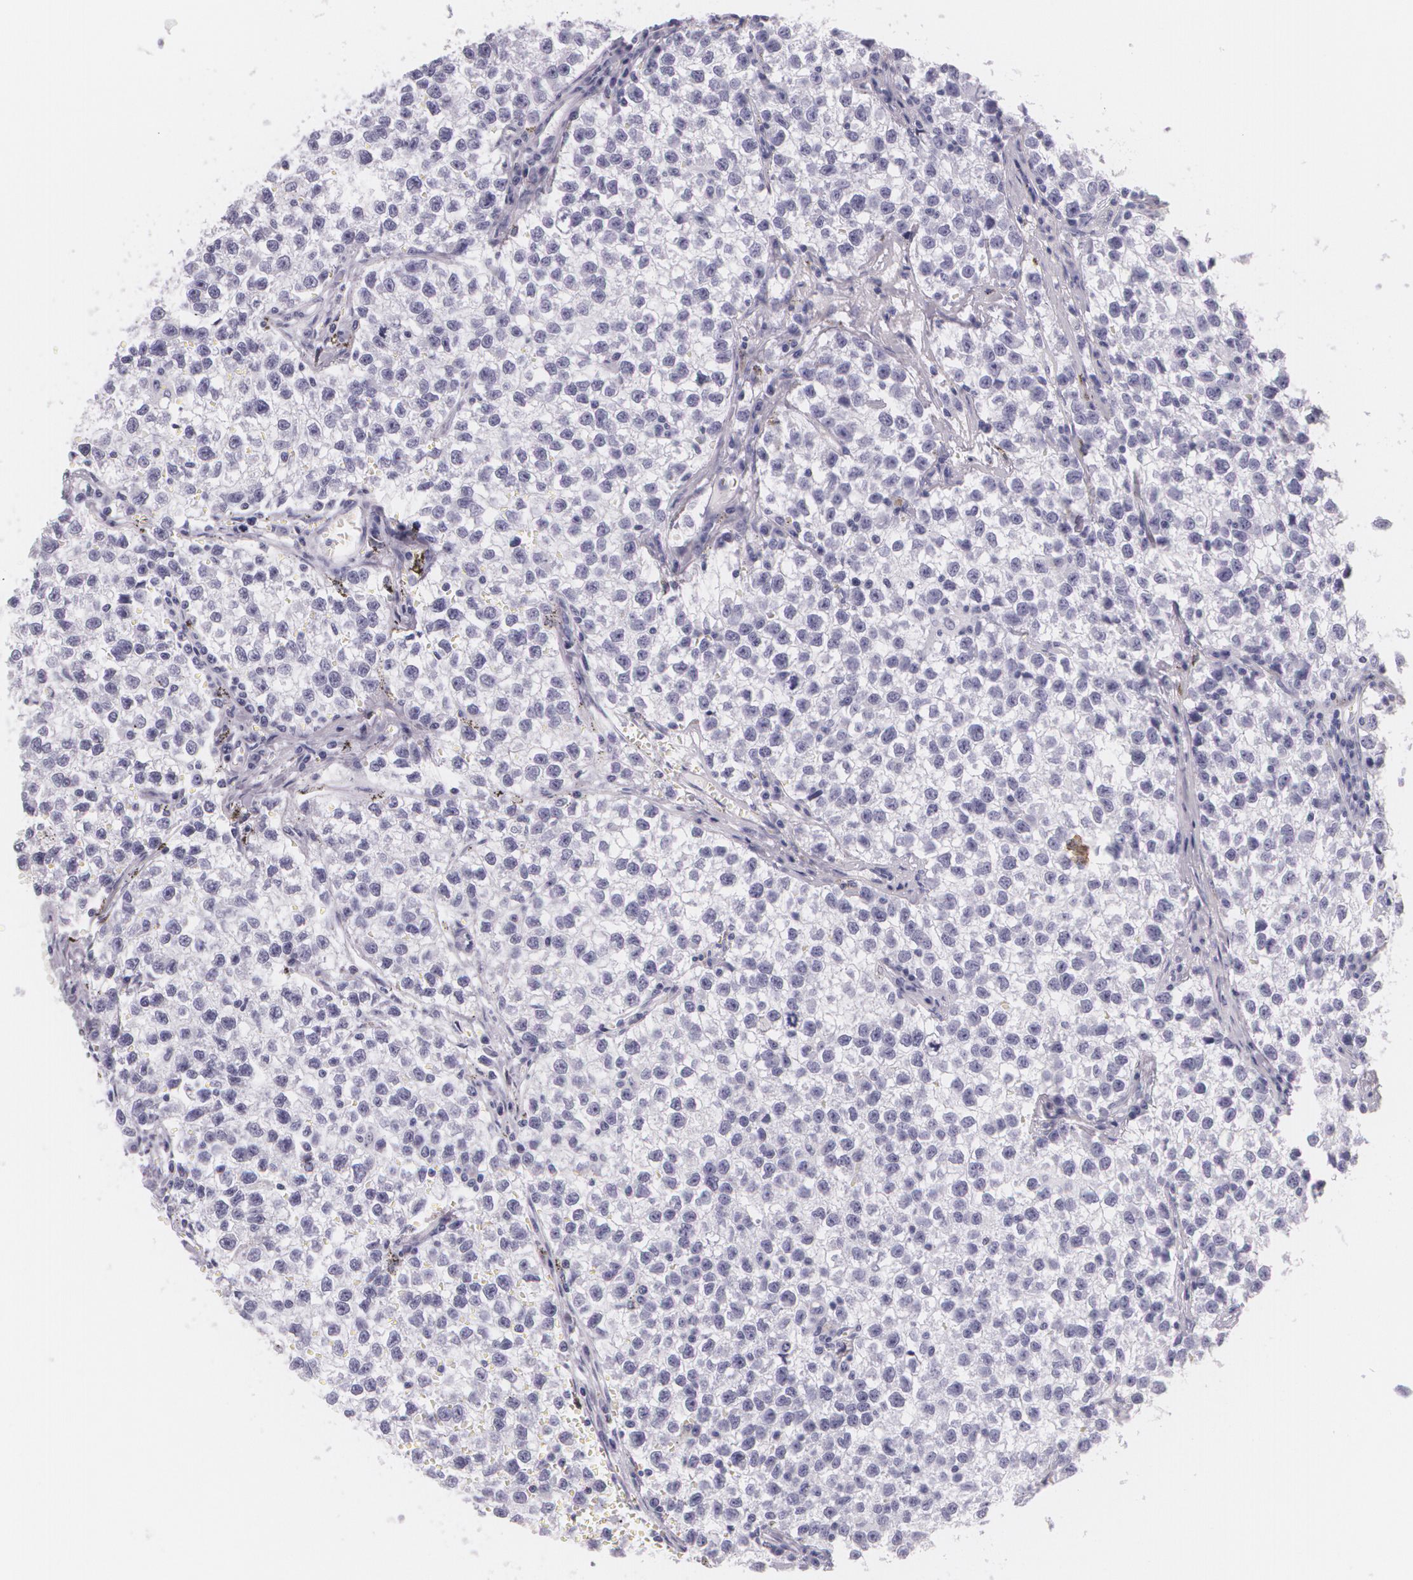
{"staining": {"intensity": "negative", "quantity": "none", "location": "none"}, "tissue": "testis cancer", "cell_type": "Tumor cells", "image_type": "cancer", "snomed": [{"axis": "morphology", "description": "Seminoma, NOS"}, {"axis": "topography", "description": "Testis"}], "caption": "DAB immunohistochemical staining of human testis cancer shows no significant positivity in tumor cells. (Stains: DAB immunohistochemistry with hematoxylin counter stain, Microscopy: brightfield microscopy at high magnification).", "gene": "DLG4", "patient": {"sex": "male", "age": 35}}